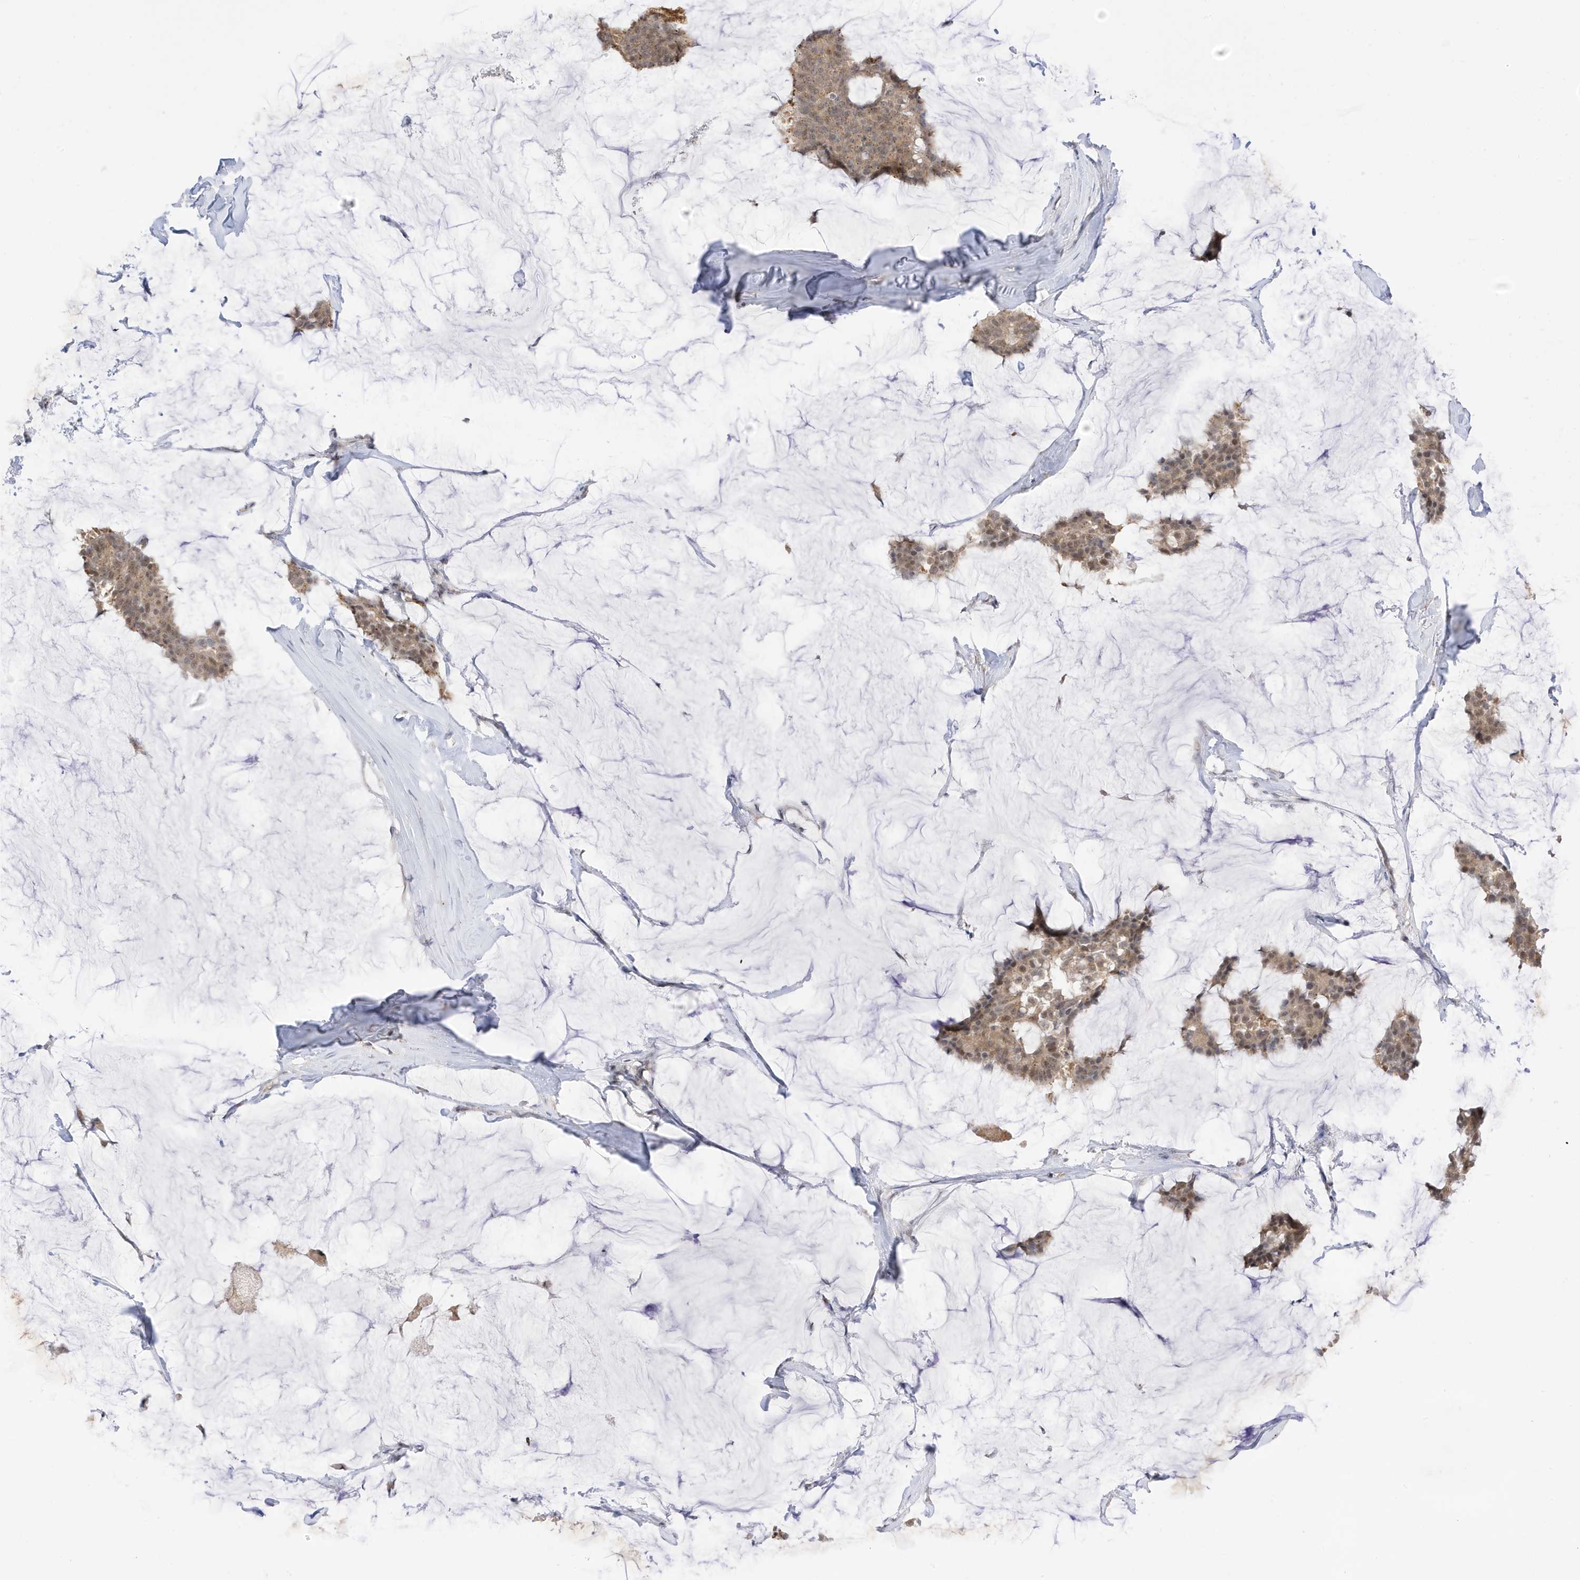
{"staining": {"intensity": "moderate", "quantity": ">75%", "location": "cytoplasmic/membranous,nuclear"}, "tissue": "breast cancer", "cell_type": "Tumor cells", "image_type": "cancer", "snomed": [{"axis": "morphology", "description": "Duct carcinoma"}, {"axis": "topography", "description": "Breast"}], "caption": "A micrograph of human infiltrating ductal carcinoma (breast) stained for a protein reveals moderate cytoplasmic/membranous and nuclear brown staining in tumor cells. (brown staining indicates protein expression, while blue staining denotes nuclei).", "gene": "TAB3", "patient": {"sex": "female", "age": 93}}